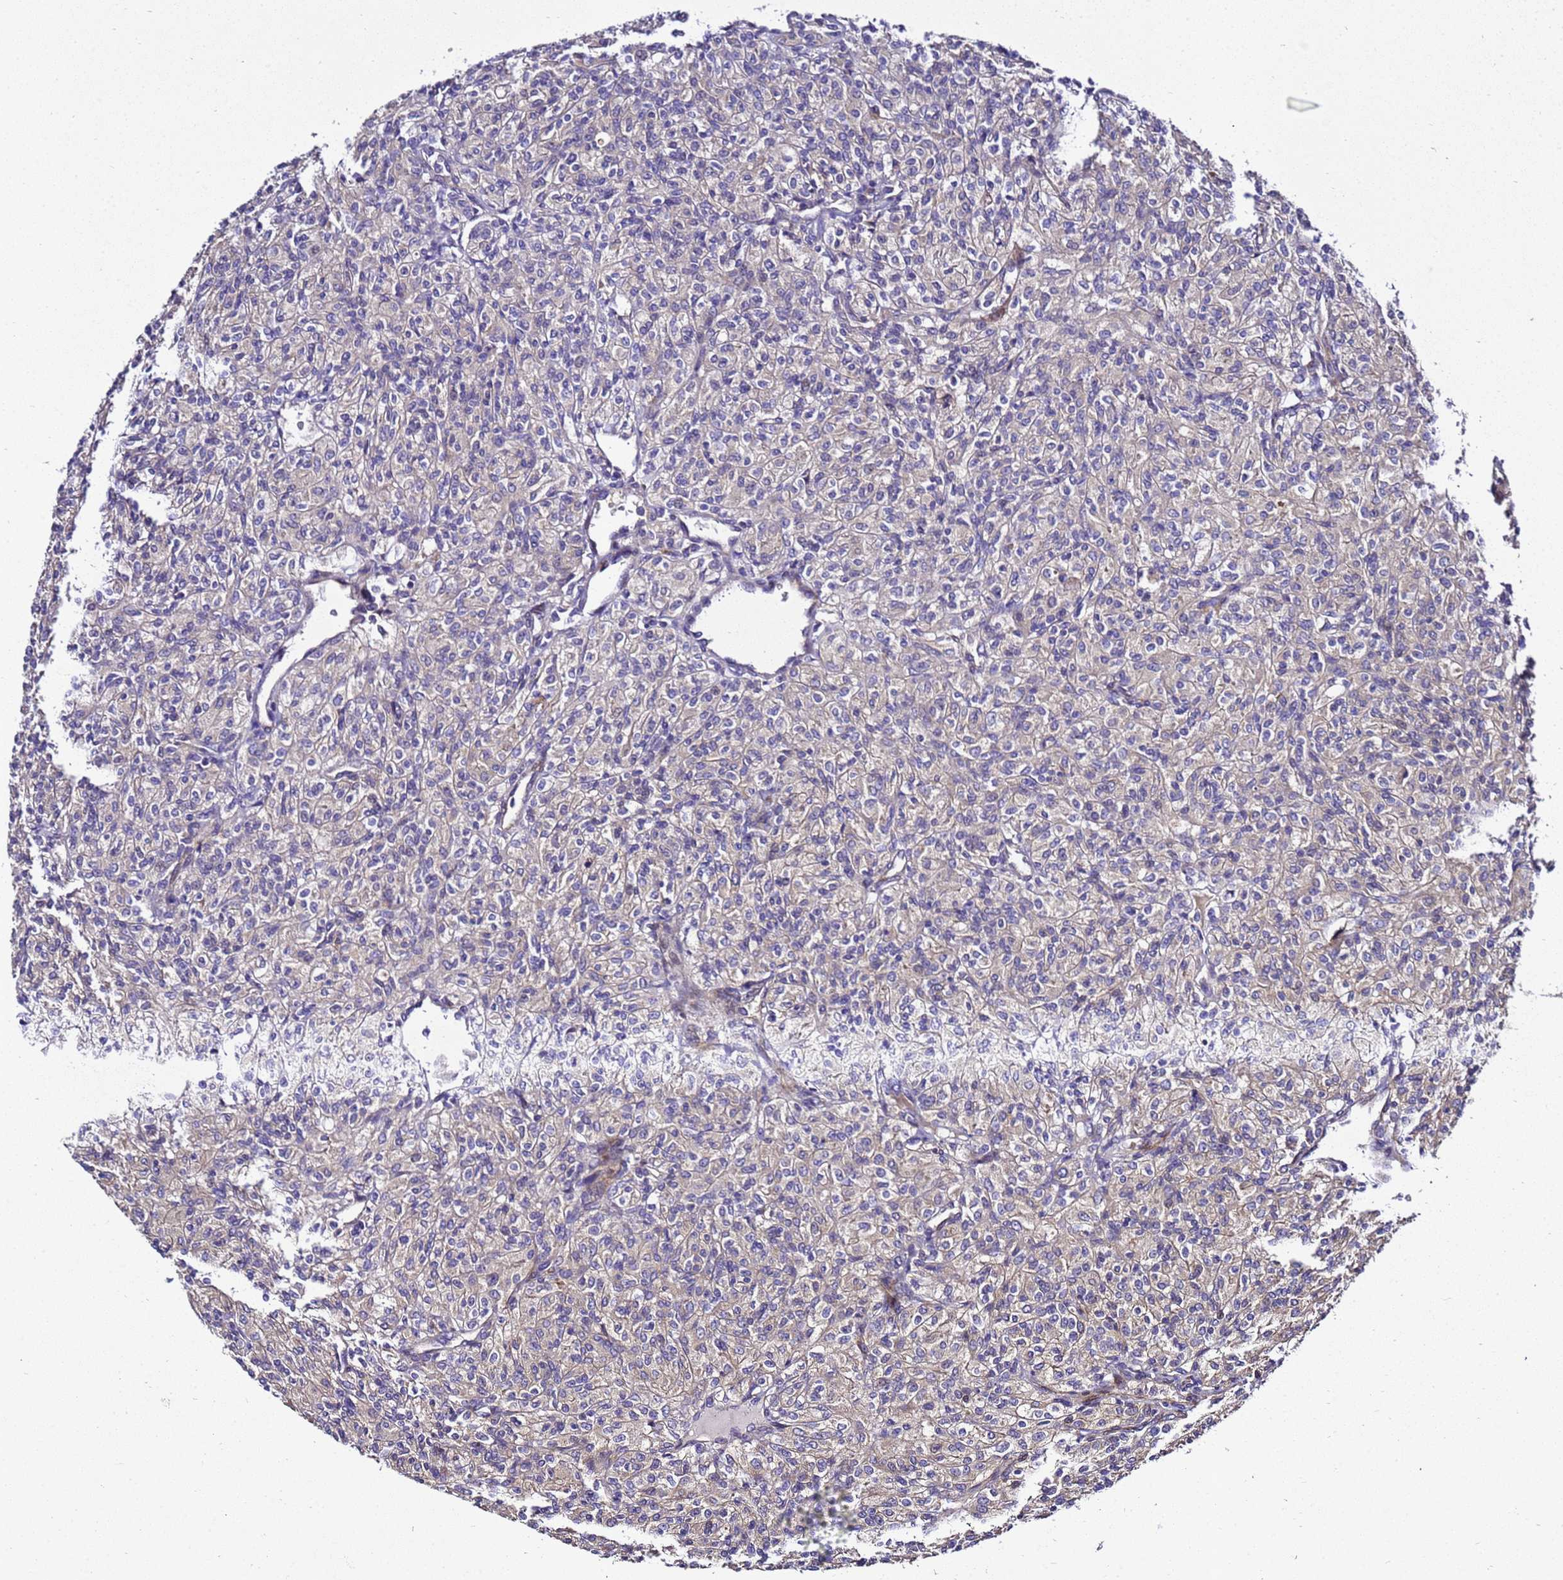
{"staining": {"intensity": "negative", "quantity": "none", "location": "none"}, "tissue": "renal cancer", "cell_type": "Tumor cells", "image_type": "cancer", "snomed": [{"axis": "morphology", "description": "Adenocarcinoma, NOS"}, {"axis": "topography", "description": "Kidney"}], "caption": "DAB immunohistochemical staining of human renal cancer exhibits no significant staining in tumor cells. The staining was performed using DAB (3,3'-diaminobenzidine) to visualize the protein expression in brown, while the nuclei were stained in blue with hematoxylin (Magnification: 20x).", "gene": "ZNF417", "patient": {"sex": "male", "age": 77}}